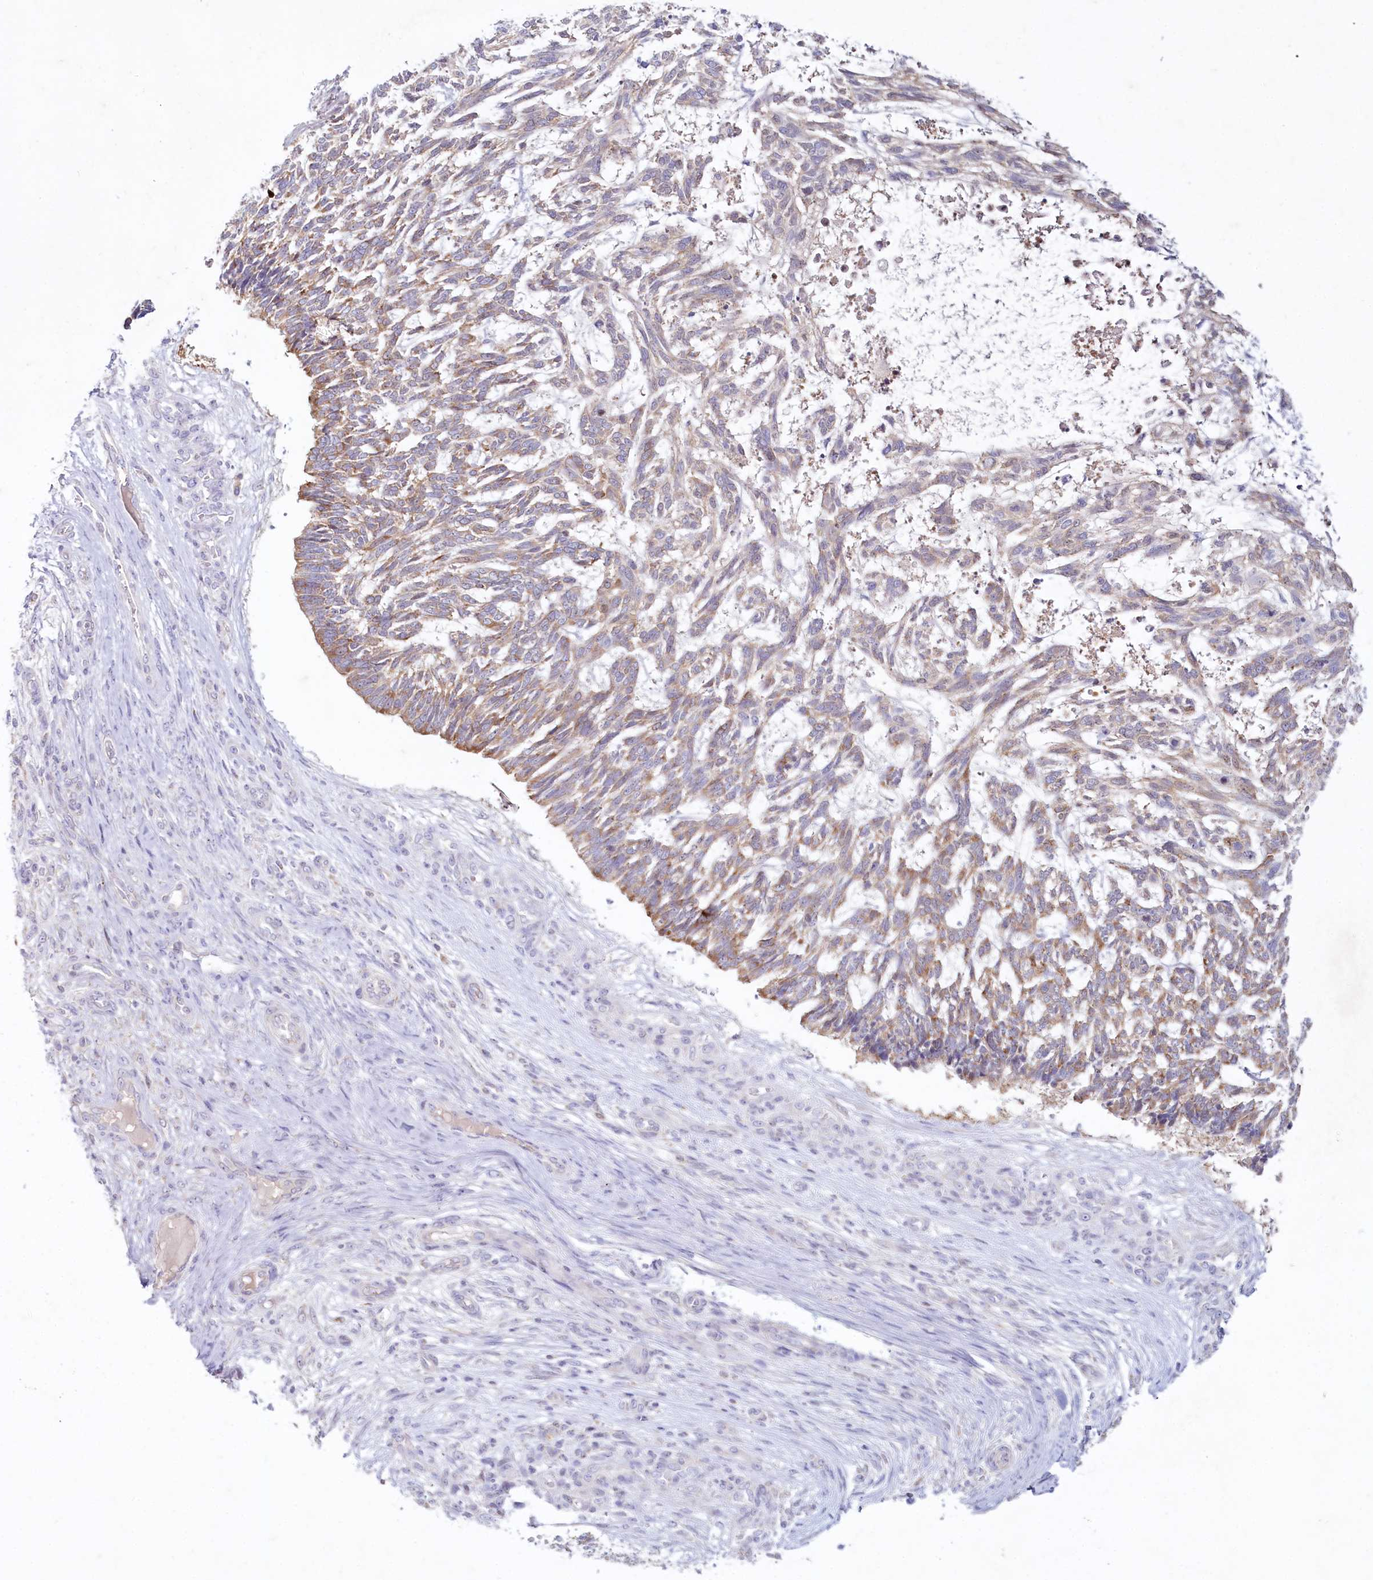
{"staining": {"intensity": "moderate", "quantity": ">75%", "location": "cytoplasmic/membranous"}, "tissue": "skin cancer", "cell_type": "Tumor cells", "image_type": "cancer", "snomed": [{"axis": "morphology", "description": "Basal cell carcinoma"}, {"axis": "topography", "description": "Skin"}], "caption": "Basal cell carcinoma (skin) was stained to show a protein in brown. There is medium levels of moderate cytoplasmic/membranous positivity in approximately >75% of tumor cells.", "gene": "PSAPL1", "patient": {"sex": "male", "age": 88}}